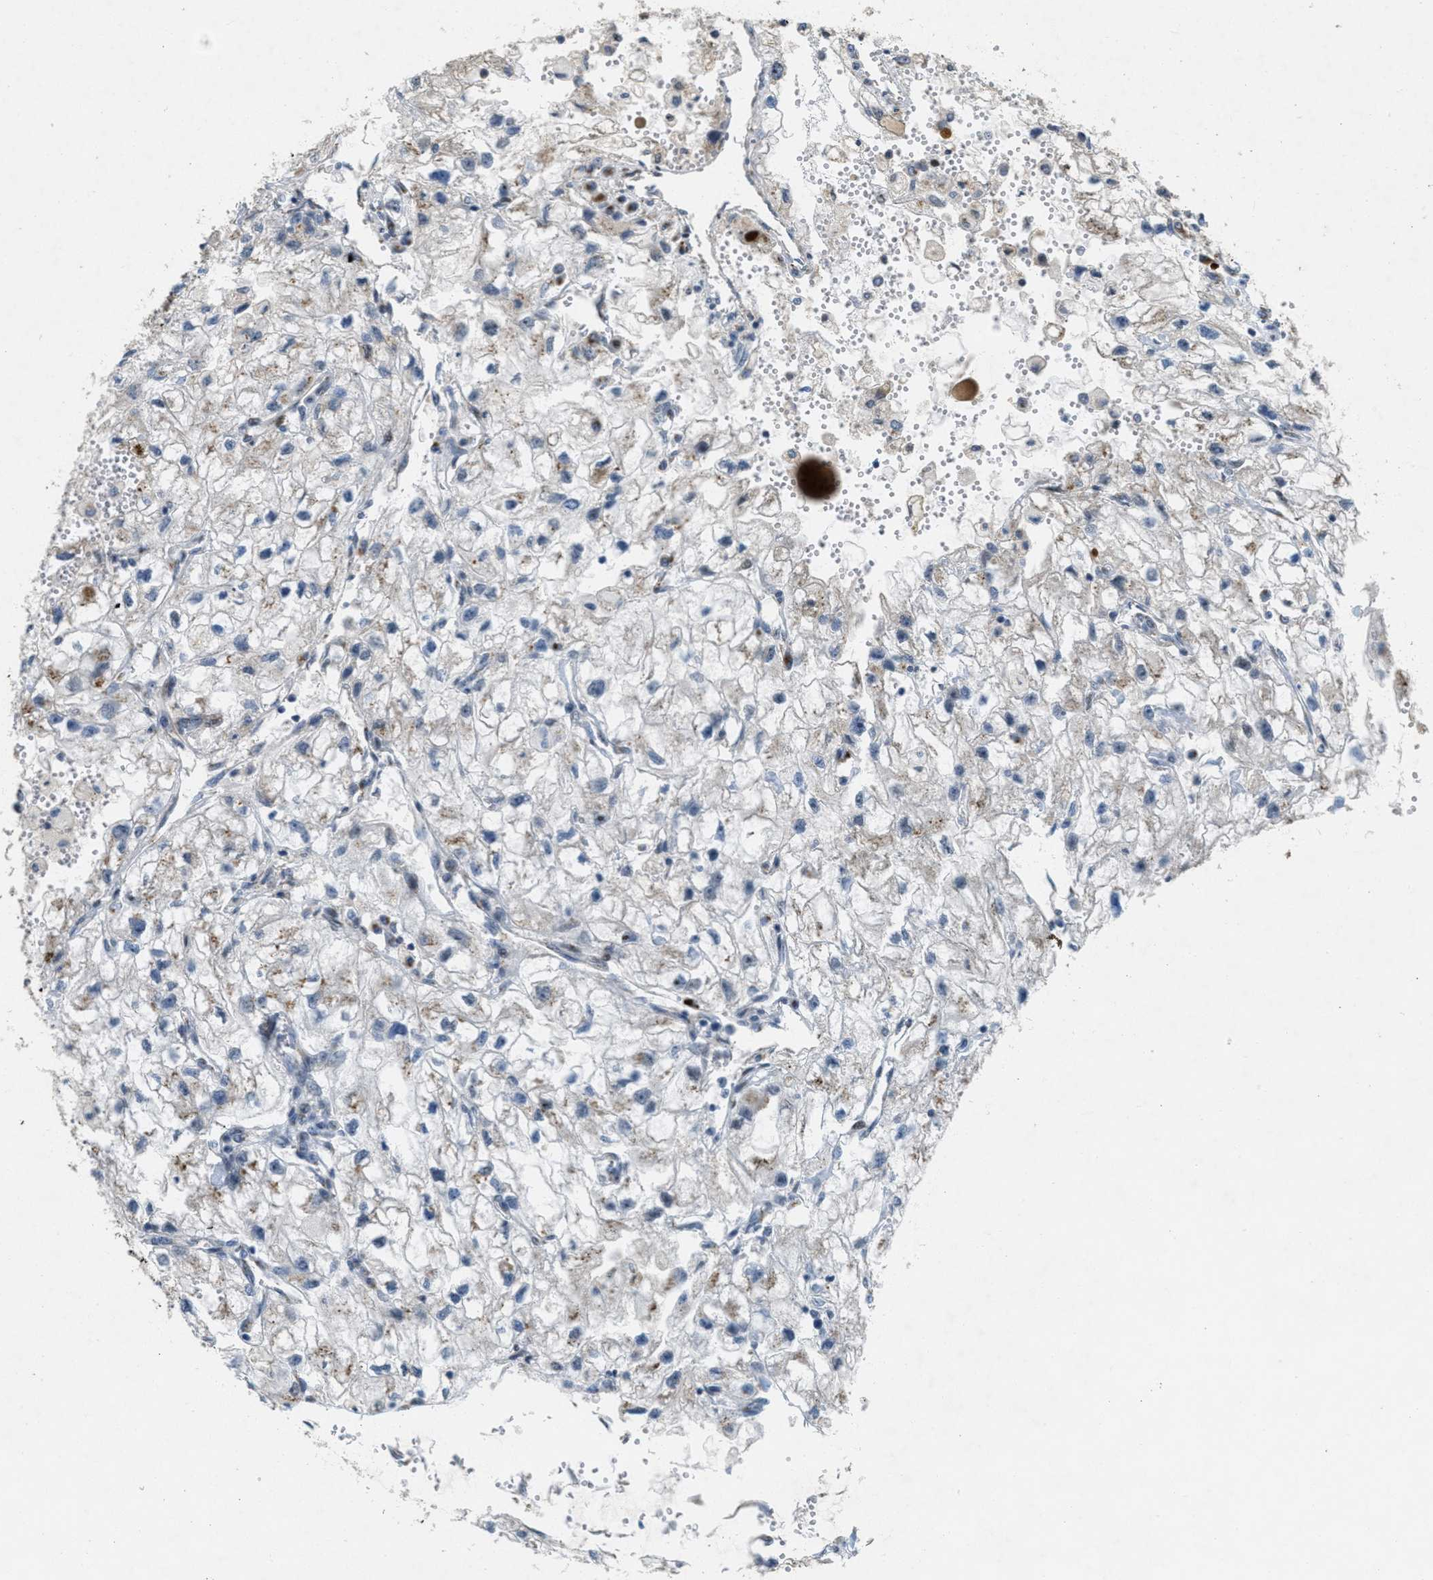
{"staining": {"intensity": "moderate", "quantity": "<25%", "location": "cytoplasmic/membranous"}, "tissue": "renal cancer", "cell_type": "Tumor cells", "image_type": "cancer", "snomed": [{"axis": "morphology", "description": "Adenocarcinoma, NOS"}, {"axis": "topography", "description": "Kidney"}], "caption": "Immunohistochemical staining of human renal adenocarcinoma demonstrates low levels of moderate cytoplasmic/membranous staining in approximately <25% of tumor cells.", "gene": "ZFPL1", "patient": {"sex": "female", "age": 70}}